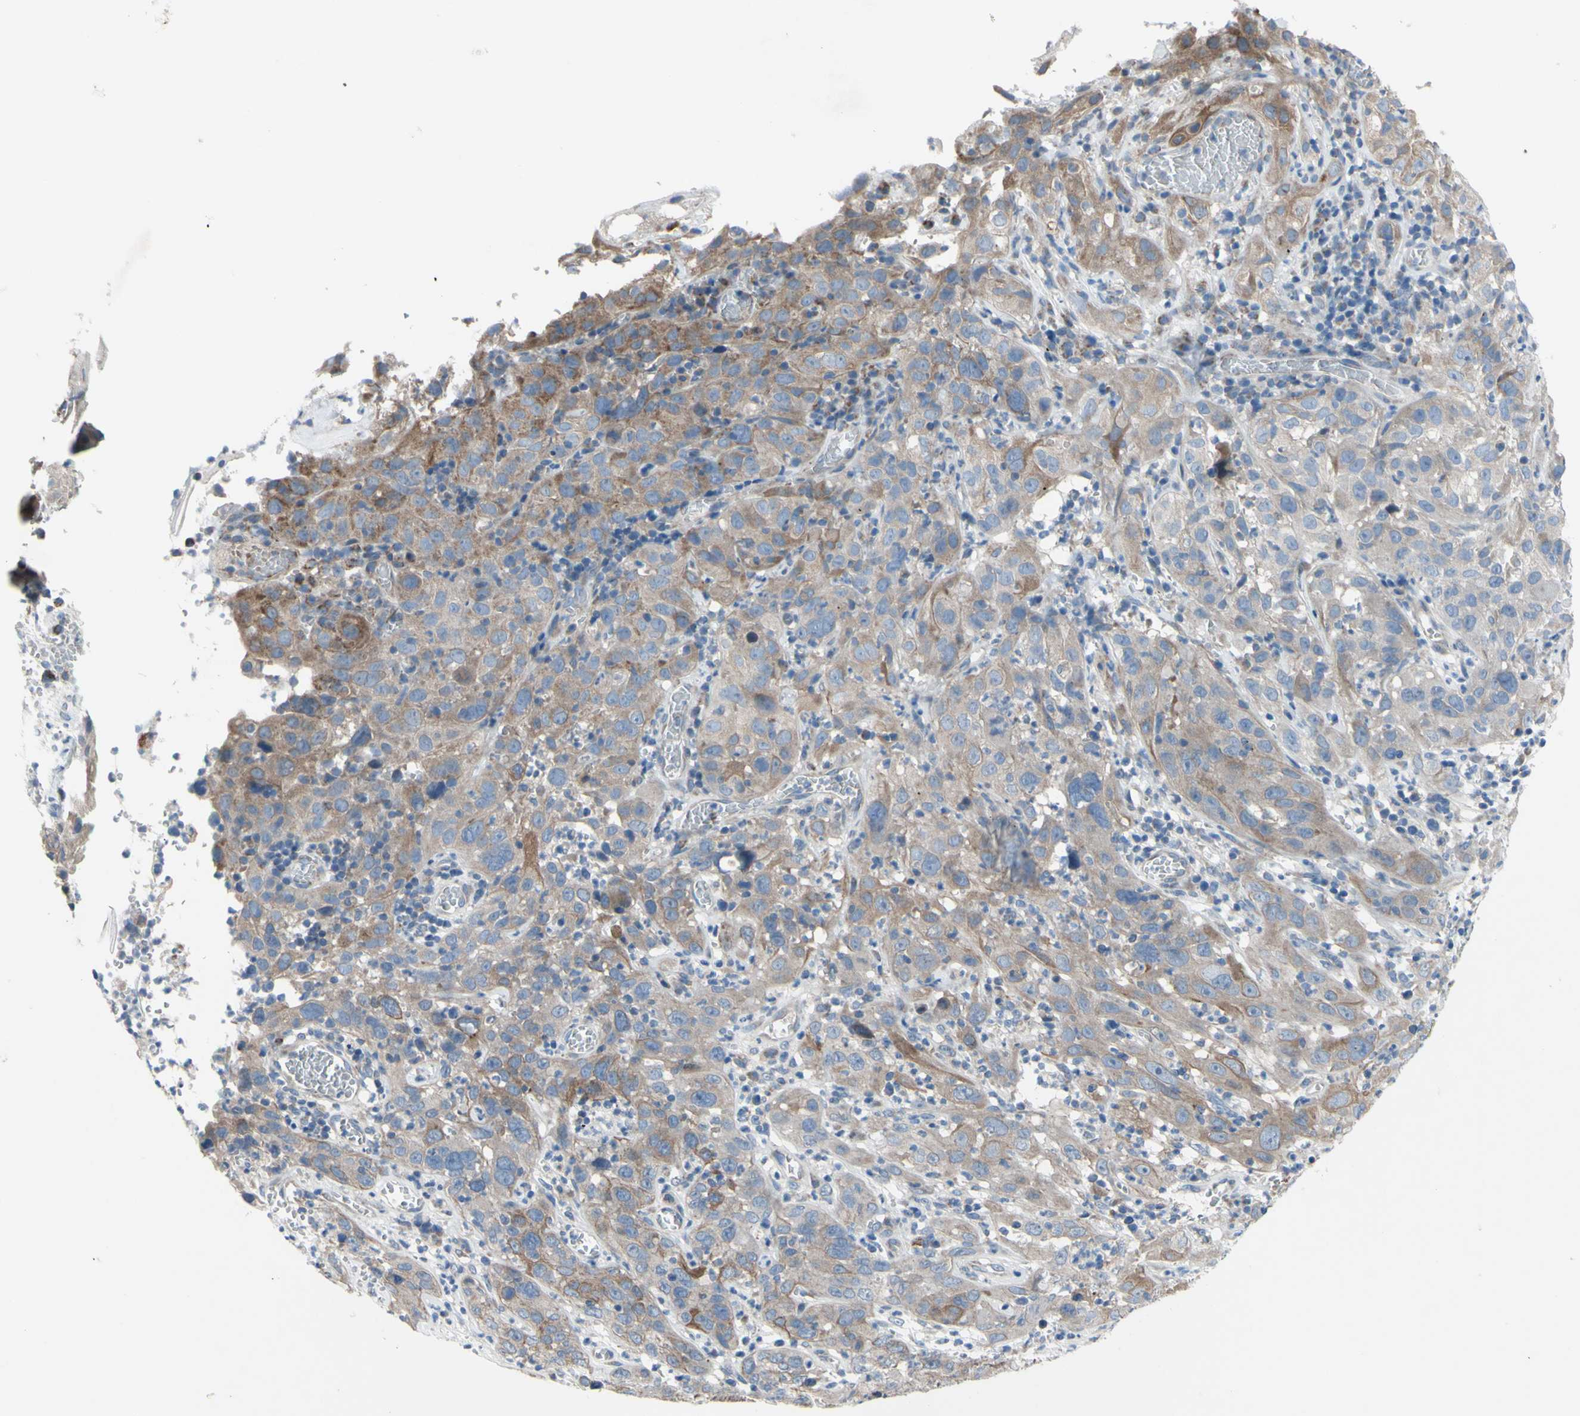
{"staining": {"intensity": "weak", "quantity": ">75%", "location": "cytoplasmic/membranous"}, "tissue": "cervical cancer", "cell_type": "Tumor cells", "image_type": "cancer", "snomed": [{"axis": "morphology", "description": "Squamous cell carcinoma, NOS"}, {"axis": "topography", "description": "Cervix"}], "caption": "Immunohistochemical staining of cervical cancer demonstrates low levels of weak cytoplasmic/membranous expression in about >75% of tumor cells.", "gene": "GRAMD2B", "patient": {"sex": "female", "age": 32}}